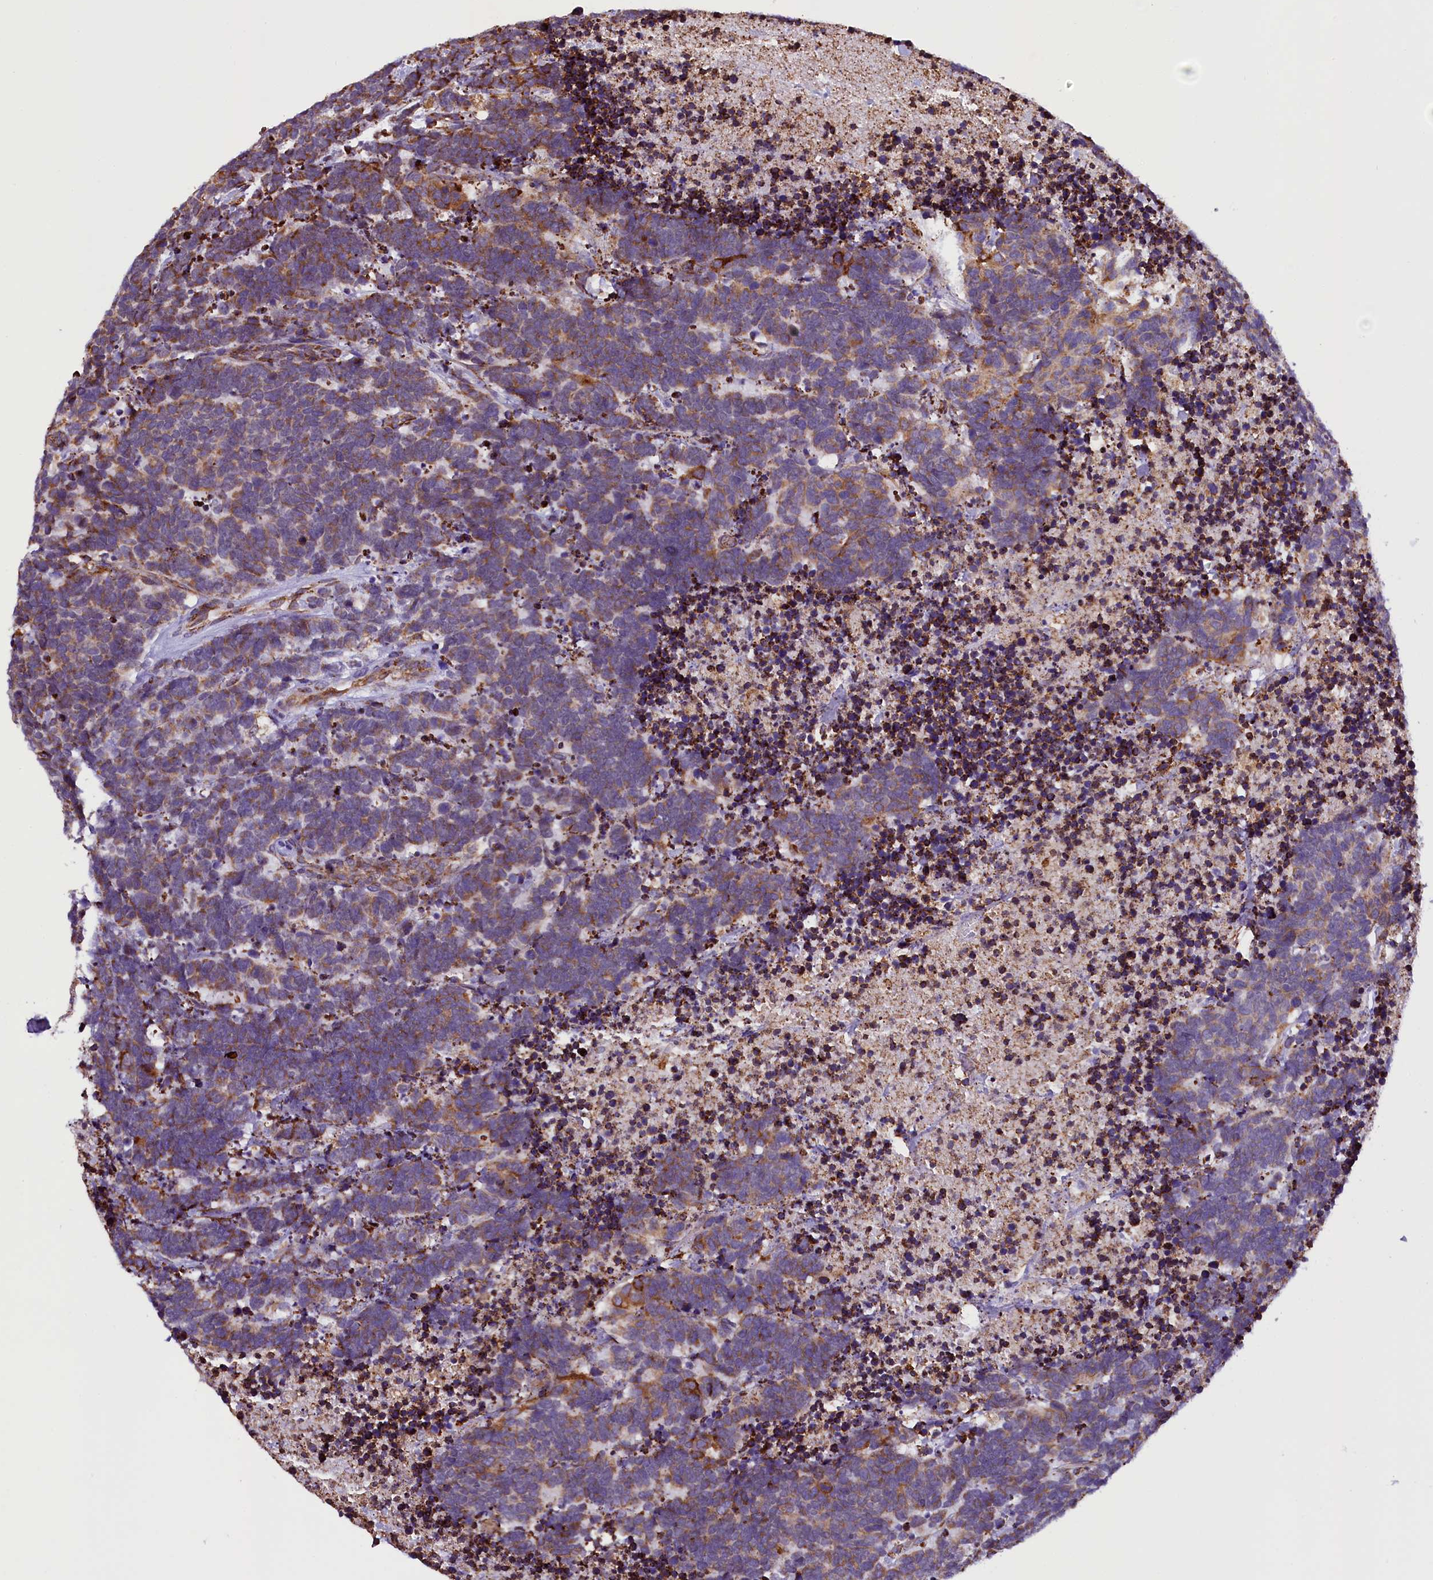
{"staining": {"intensity": "moderate", "quantity": "<25%", "location": "cytoplasmic/membranous"}, "tissue": "carcinoid", "cell_type": "Tumor cells", "image_type": "cancer", "snomed": [{"axis": "morphology", "description": "Carcinoma, NOS"}, {"axis": "morphology", "description": "Carcinoid, malignant, NOS"}, {"axis": "topography", "description": "Urinary bladder"}], "caption": "Carcinoid (malignant) stained for a protein shows moderate cytoplasmic/membranous positivity in tumor cells.", "gene": "CAPS2", "patient": {"sex": "male", "age": 57}}